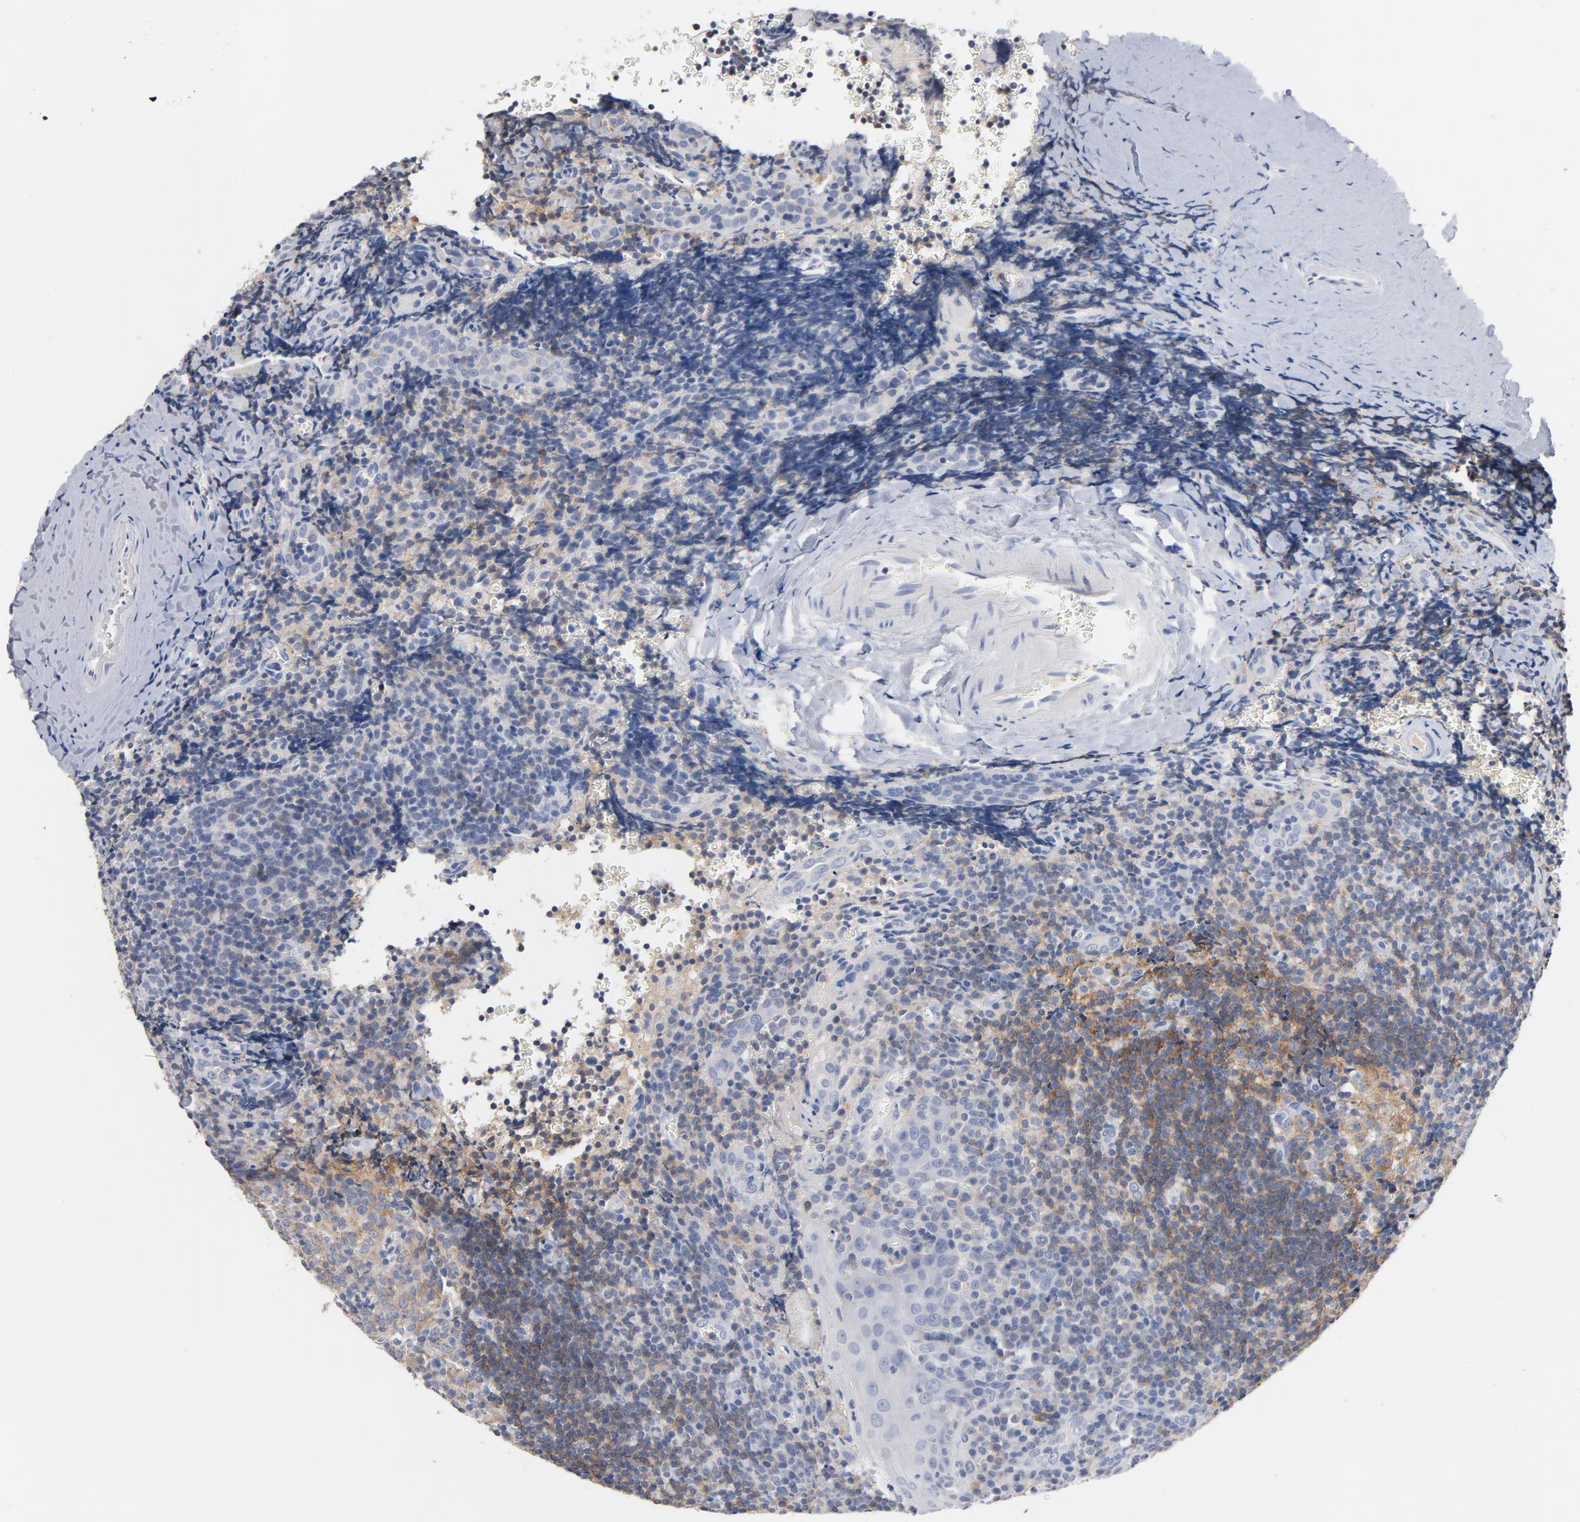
{"staining": {"intensity": "moderate", "quantity": "25%-75%", "location": "cytoplasmic/membranous"}, "tissue": "tonsil", "cell_type": "Germinal center cells", "image_type": "normal", "snomed": [{"axis": "morphology", "description": "Normal tissue, NOS"}, {"axis": "topography", "description": "Tonsil"}], "caption": "DAB (3,3'-diaminobenzidine) immunohistochemical staining of benign human tonsil exhibits moderate cytoplasmic/membranous protein expression in approximately 25%-75% of germinal center cells.", "gene": "ZCCHC13", "patient": {"sex": "male", "age": 20}}